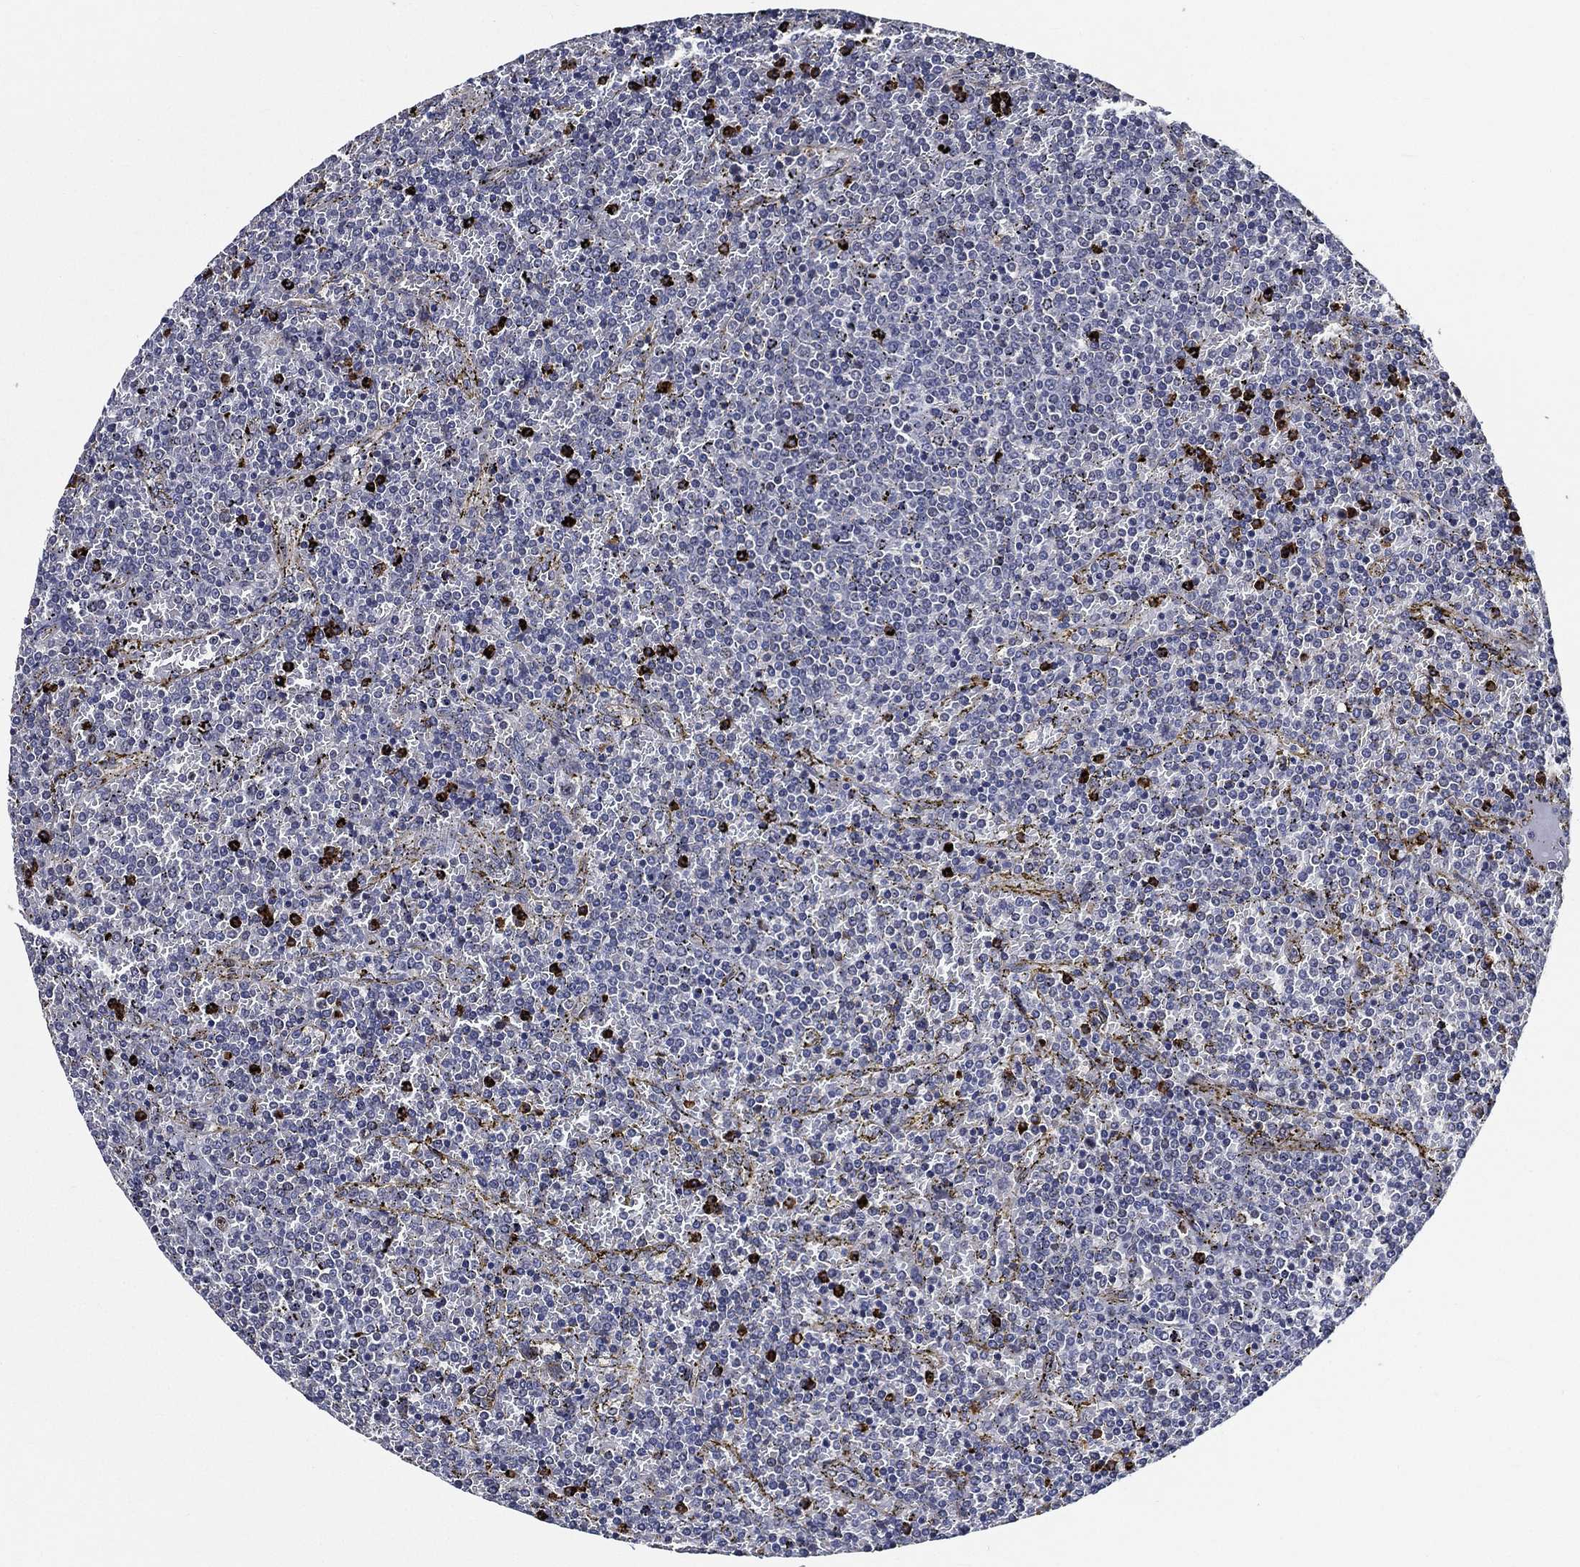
{"staining": {"intensity": "strong", "quantity": "<25%", "location": "nuclear"}, "tissue": "lymphoma", "cell_type": "Tumor cells", "image_type": "cancer", "snomed": [{"axis": "morphology", "description": "Malignant lymphoma, non-Hodgkin's type, Low grade"}, {"axis": "topography", "description": "Spleen"}], "caption": "Lymphoma stained with DAB IHC demonstrates medium levels of strong nuclear positivity in approximately <25% of tumor cells. (Brightfield microscopy of DAB IHC at high magnification).", "gene": "KIF20B", "patient": {"sex": "female", "age": 77}}